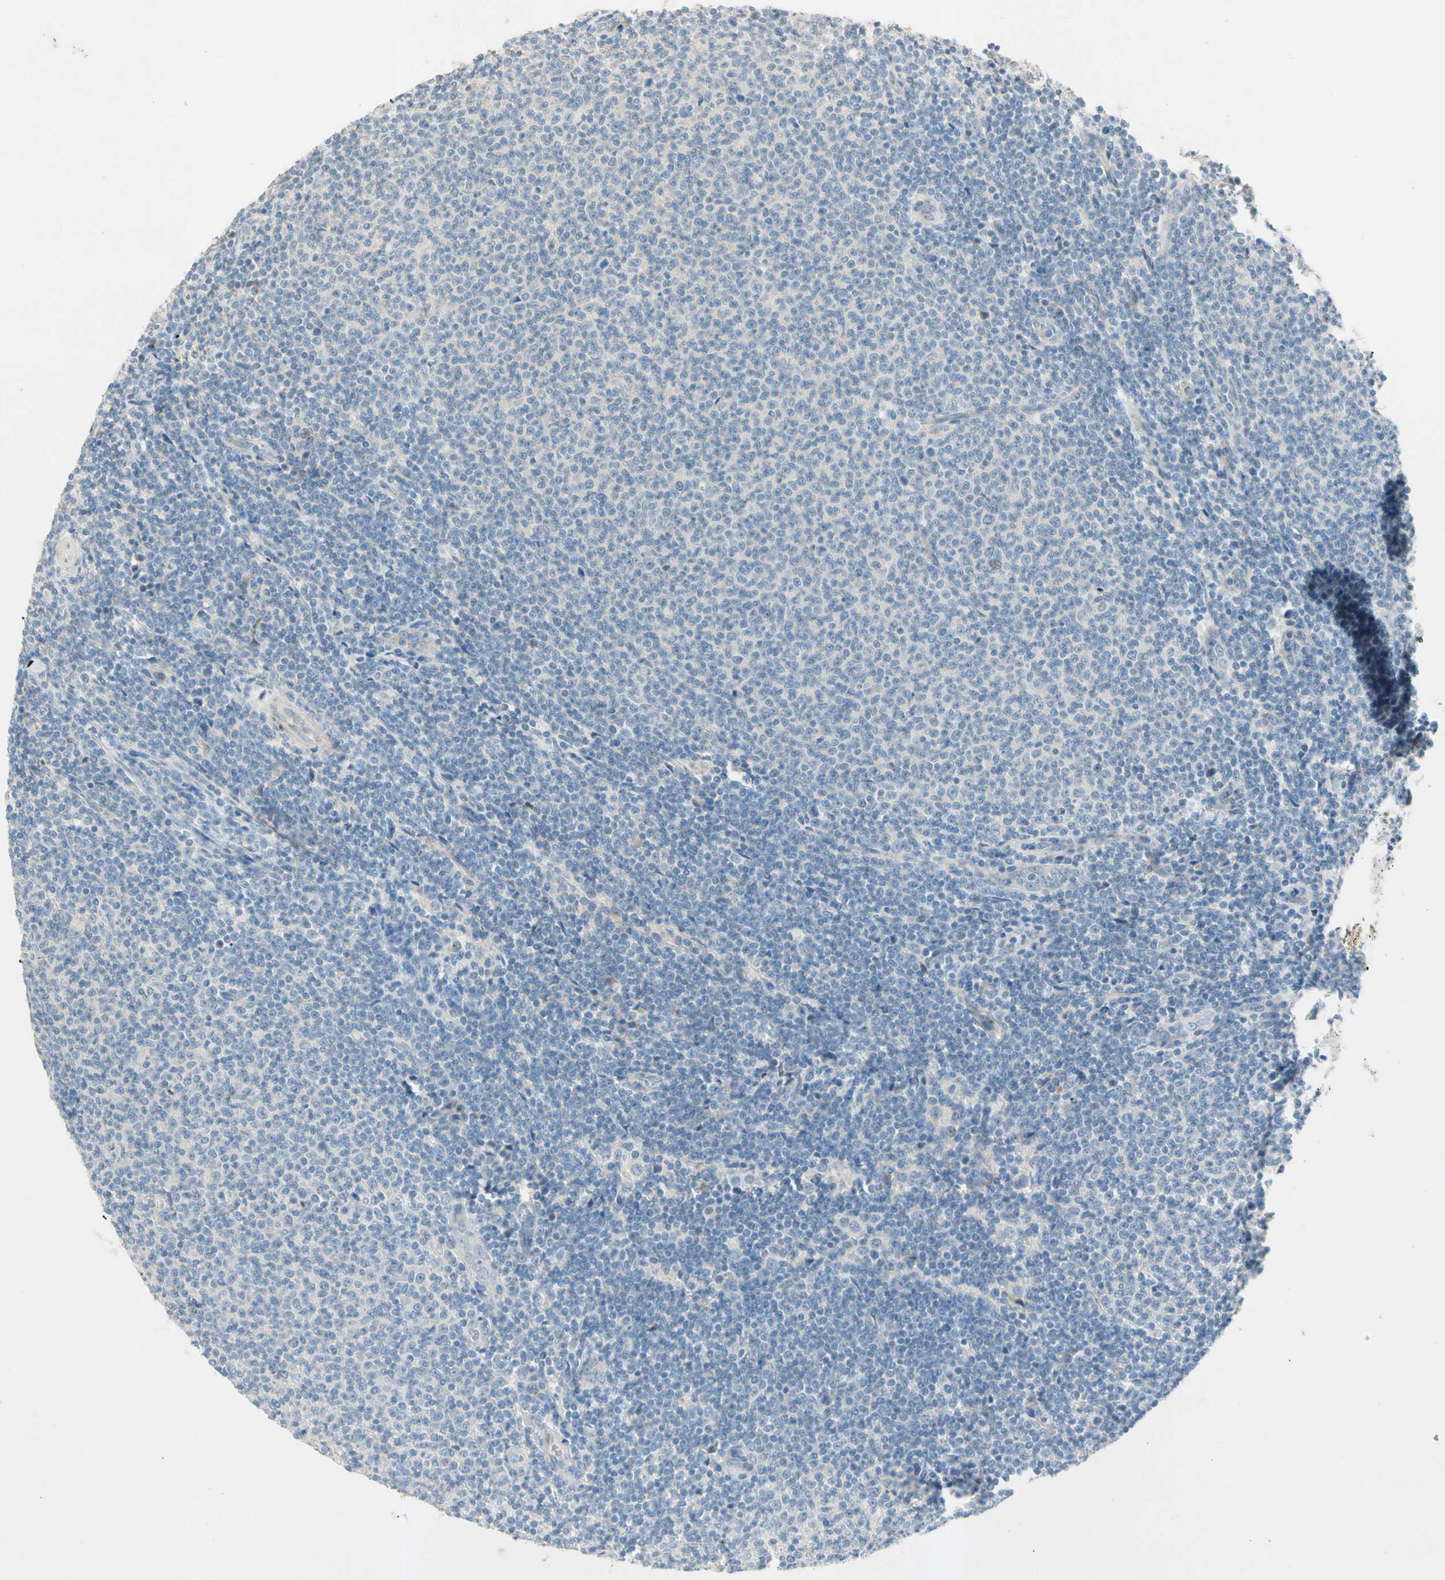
{"staining": {"intensity": "negative", "quantity": "none", "location": "none"}, "tissue": "lymphoma", "cell_type": "Tumor cells", "image_type": "cancer", "snomed": [{"axis": "morphology", "description": "Malignant lymphoma, non-Hodgkin's type, Low grade"}, {"axis": "topography", "description": "Lymph node"}], "caption": "Lymphoma was stained to show a protein in brown. There is no significant positivity in tumor cells.", "gene": "SERPIND1", "patient": {"sex": "male", "age": 66}}